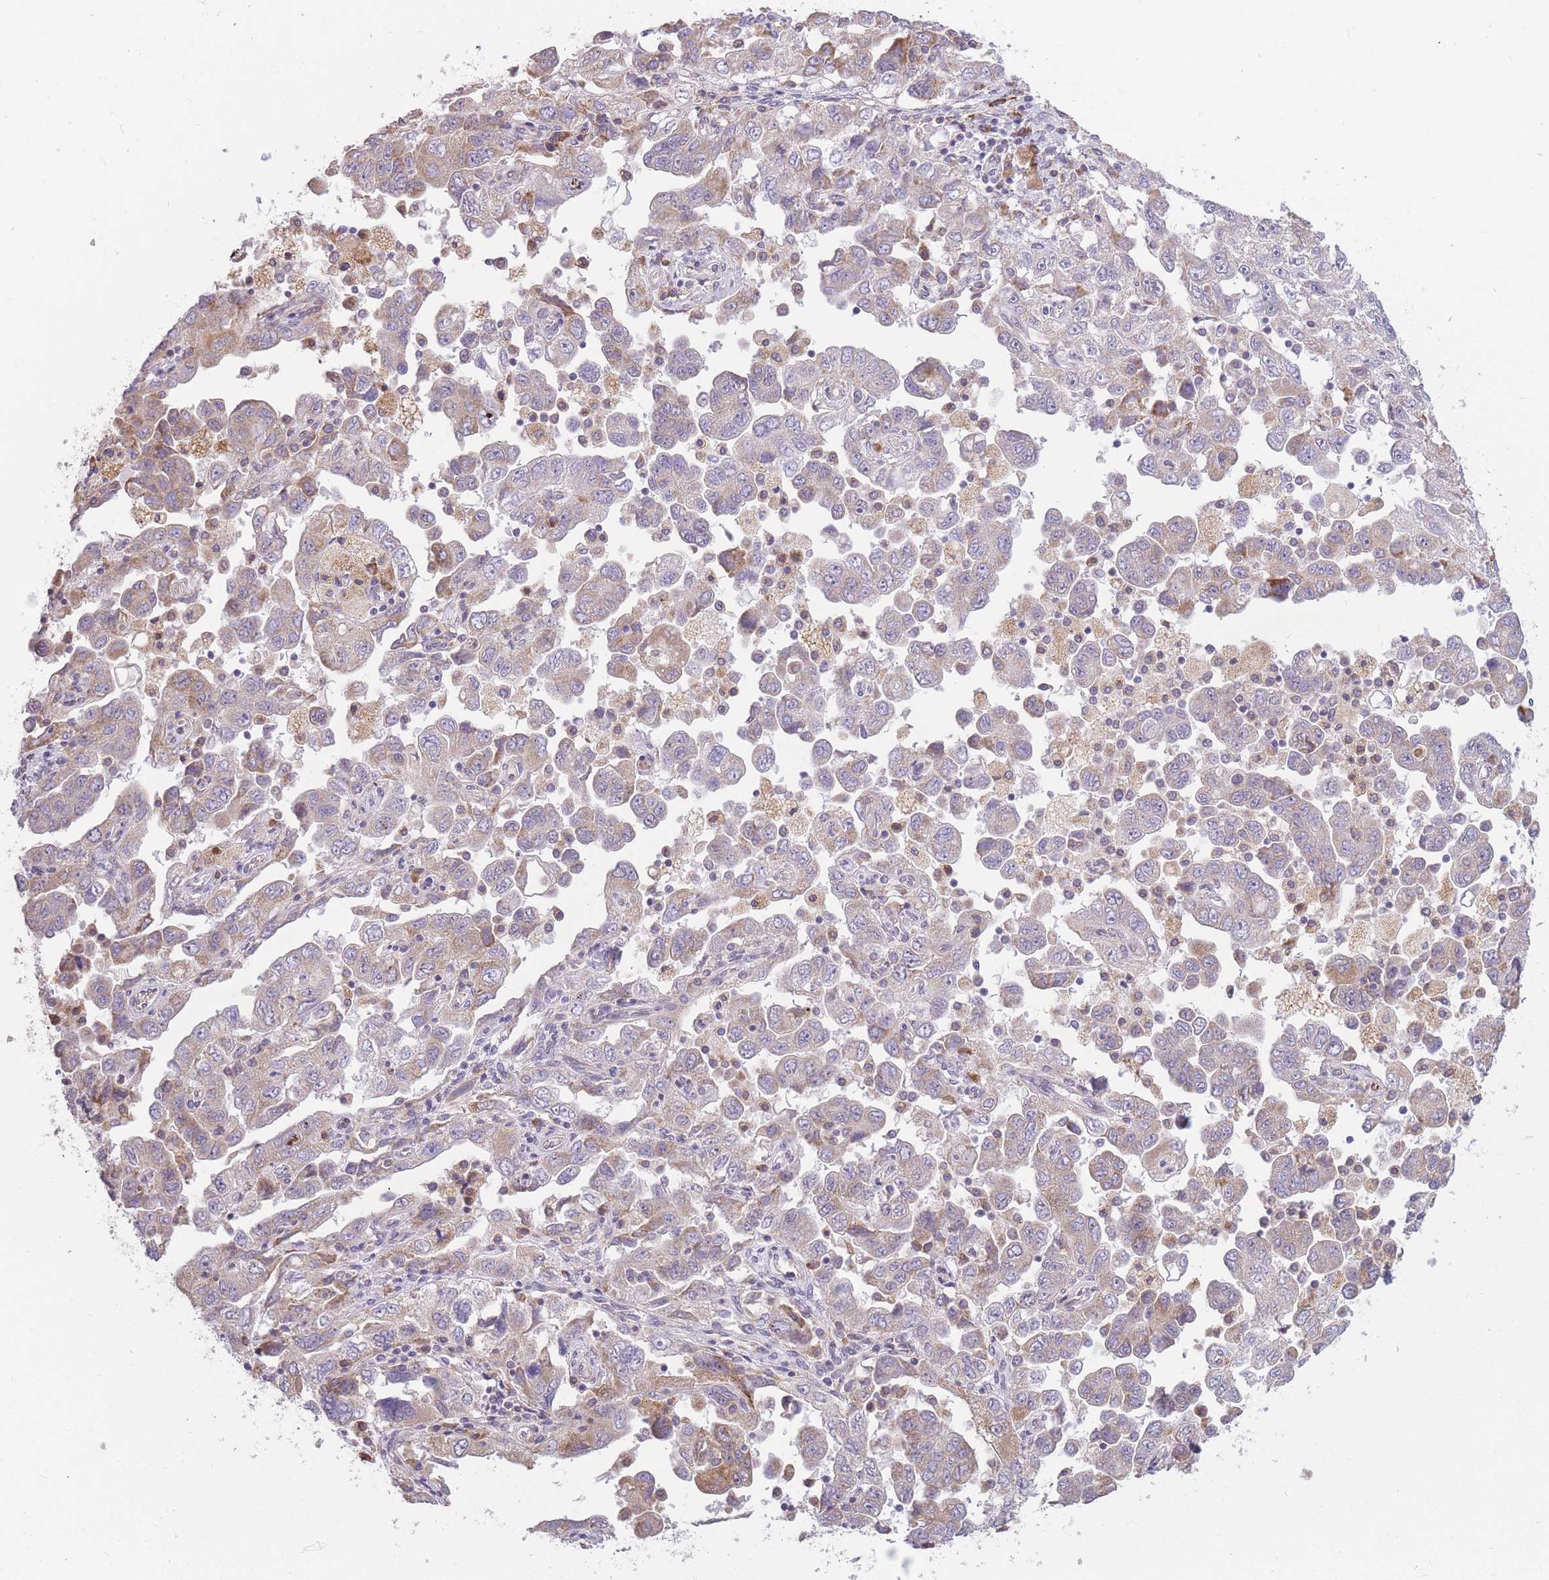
{"staining": {"intensity": "weak", "quantity": "<25%", "location": "cytoplasmic/membranous"}, "tissue": "ovarian cancer", "cell_type": "Tumor cells", "image_type": "cancer", "snomed": [{"axis": "morphology", "description": "Carcinoma, NOS"}, {"axis": "morphology", "description": "Cystadenocarcinoma, serous, NOS"}, {"axis": "topography", "description": "Ovary"}], "caption": "Carcinoma (ovarian) was stained to show a protein in brown. There is no significant staining in tumor cells.", "gene": "TRAPPC5", "patient": {"sex": "female", "age": 69}}